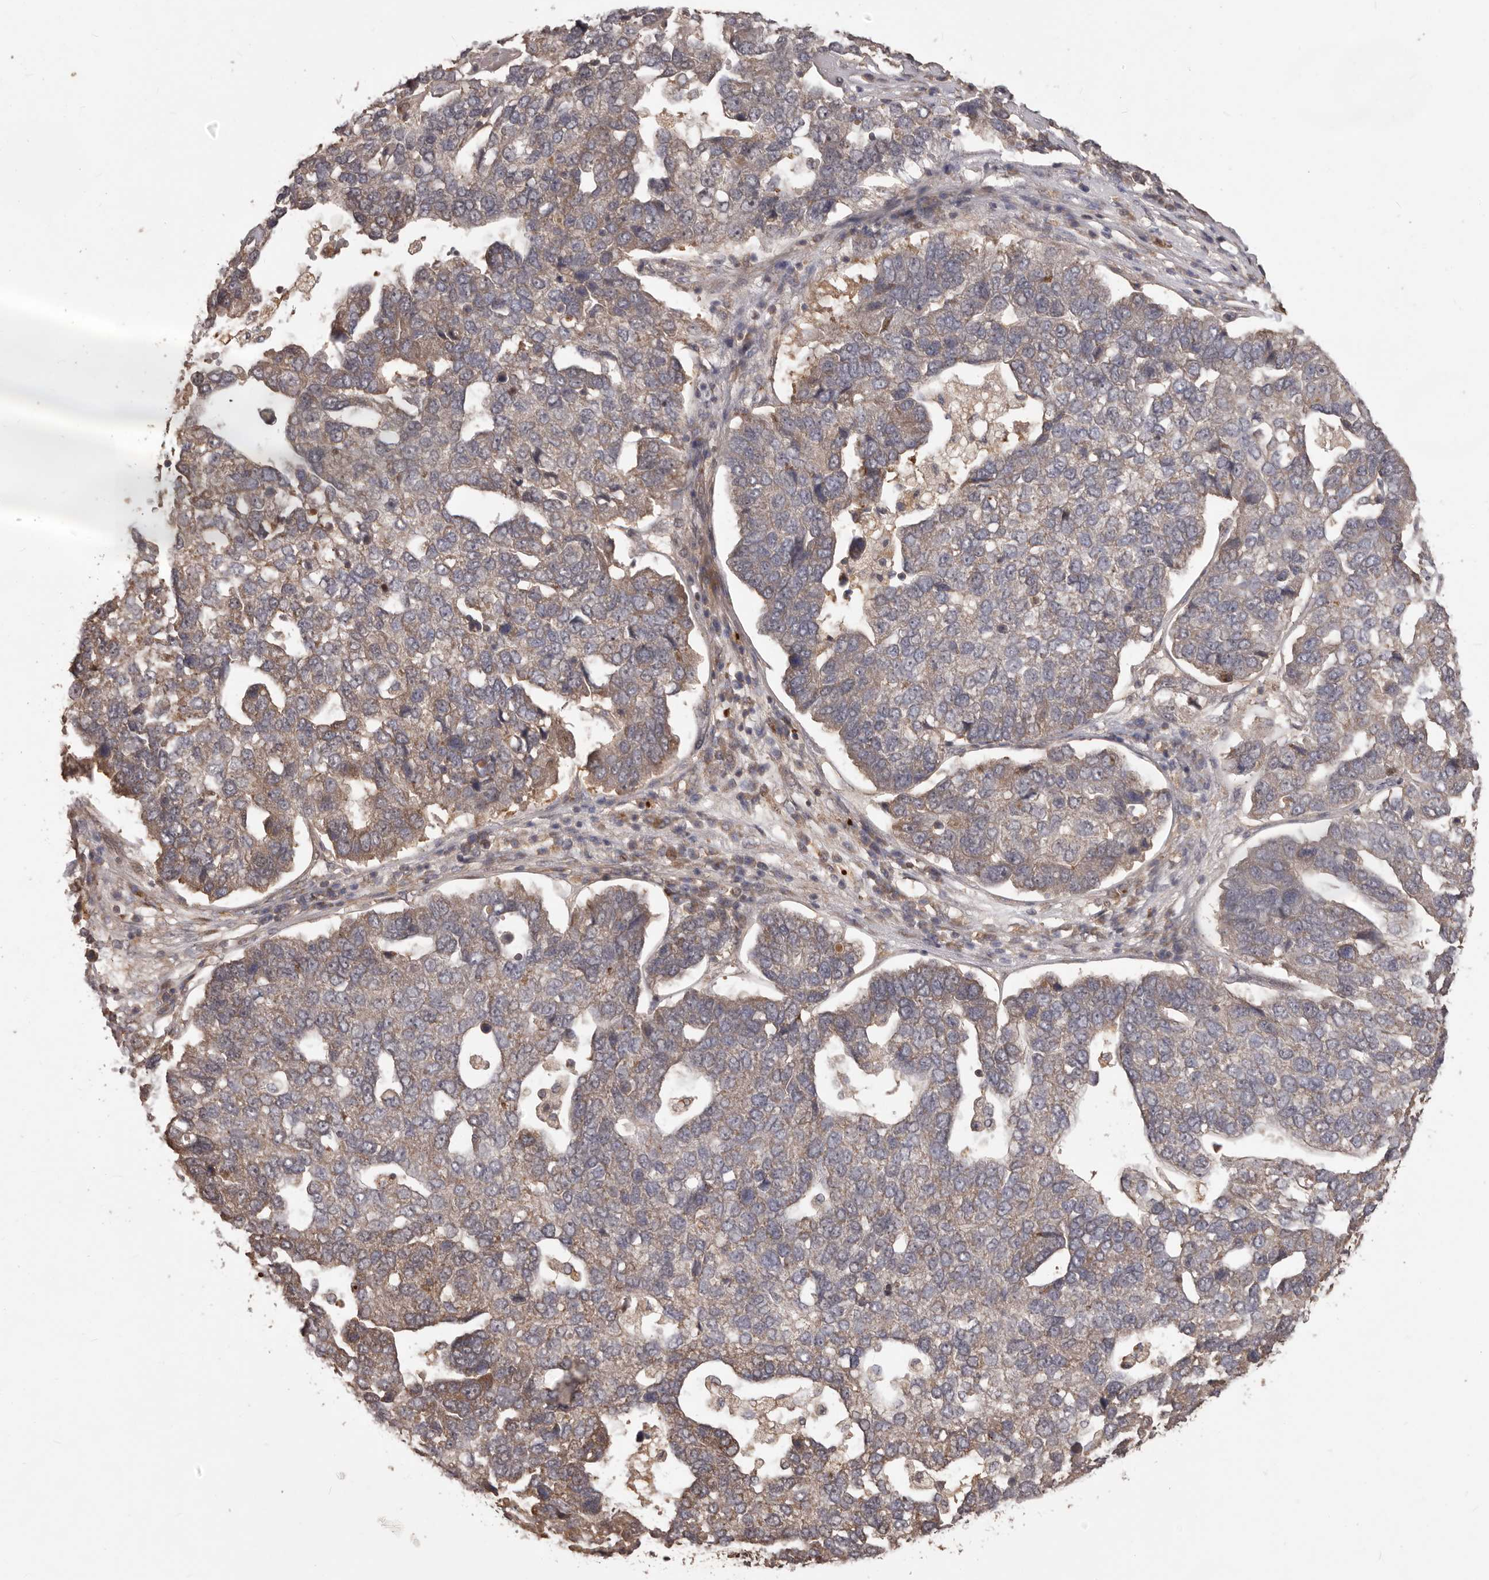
{"staining": {"intensity": "weak", "quantity": "25%-75%", "location": "cytoplasmic/membranous"}, "tissue": "pancreatic cancer", "cell_type": "Tumor cells", "image_type": "cancer", "snomed": [{"axis": "morphology", "description": "Adenocarcinoma, NOS"}, {"axis": "topography", "description": "Pancreas"}], "caption": "Weak cytoplasmic/membranous expression for a protein is appreciated in about 25%-75% of tumor cells of pancreatic cancer (adenocarcinoma) using IHC.", "gene": "MTO1", "patient": {"sex": "female", "age": 61}}